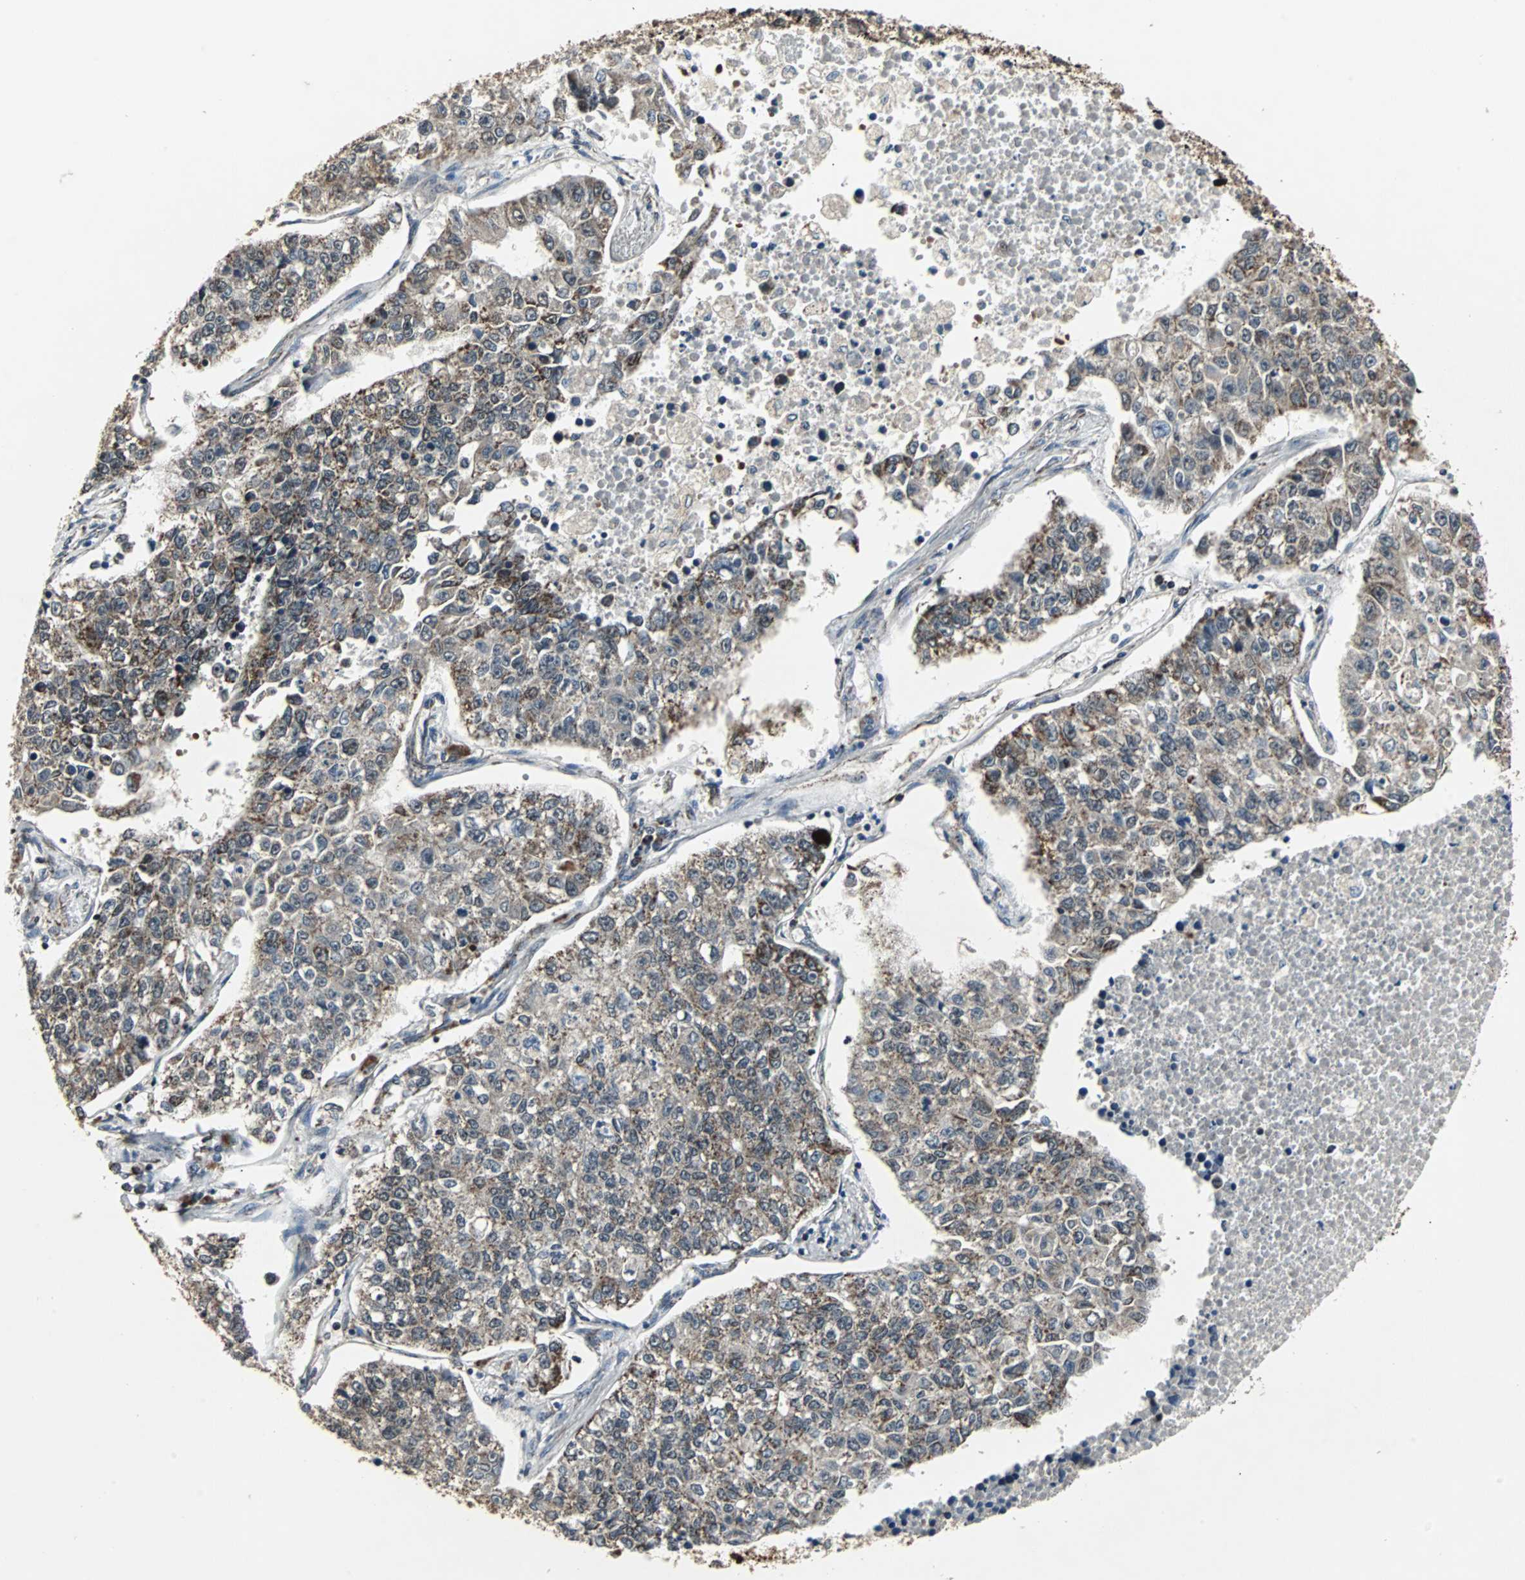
{"staining": {"intensity": "strong", "quantity": "25%-75%", "location": "cytoplasmic/membranous"}, "tissue": "lung cancer", "cell_type": "Tumor cells", "image_type": "cancer", "snomed": [{"axis": "morphology", "description": "Adenocarcinoma, NOS"}, {"axis": "topography", "description": "Lung"}], "caption": "Immunohistochemical staining of human lung cancer (adenocarcinoma) demonstrates high levels of strong cytoplasmic/membranous positivity in about 25%-75% of tumor cells.", "gene": "MRPL40", "patient": {"sex": "male", "age": 49}}